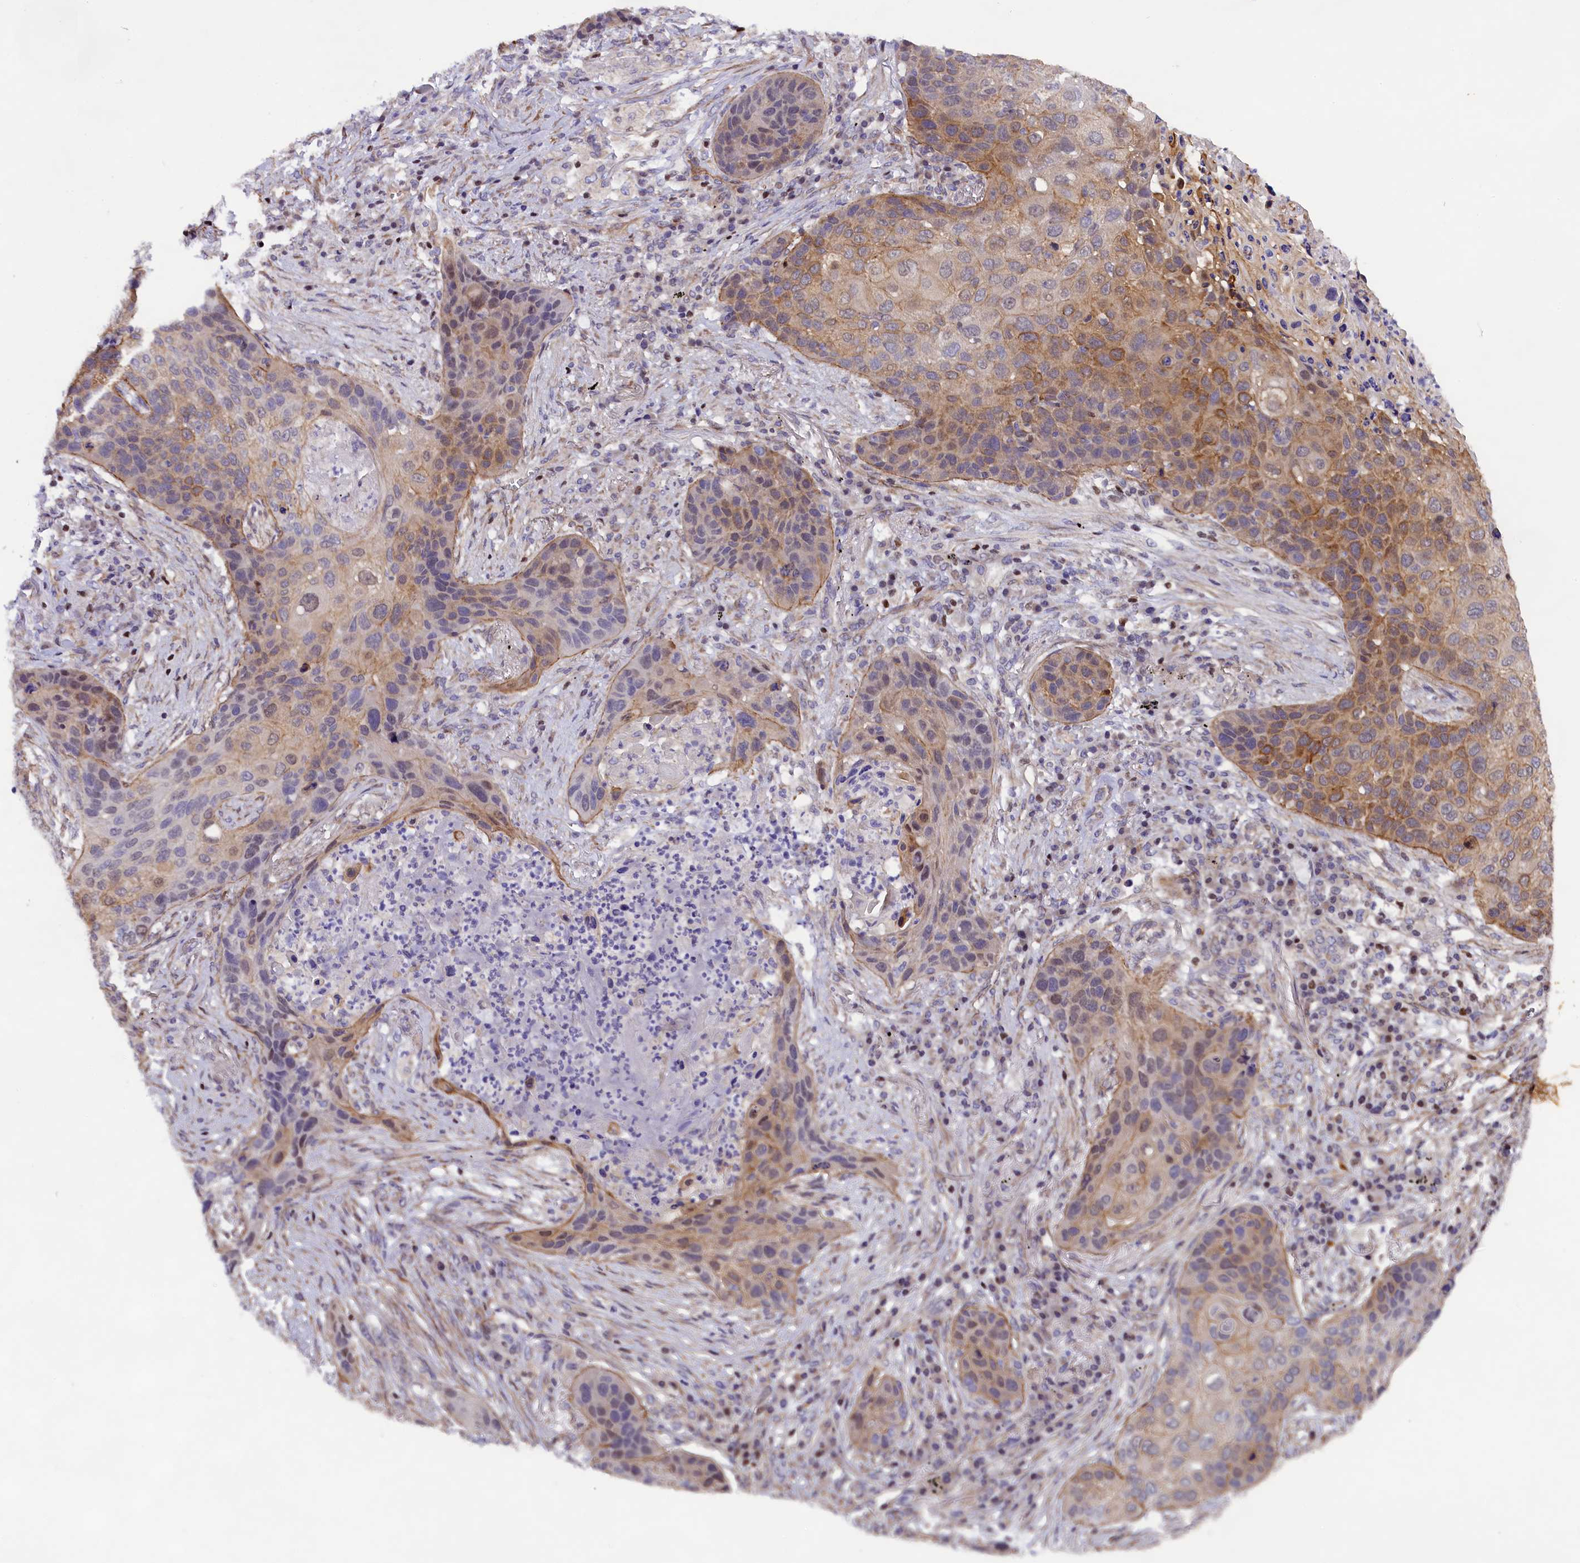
{"staining": {"intensity": "moderate", "quantity": "25%-75%", "location": "cytoplasmic/membranous,nuclear"}, "tissue": "lung cancer", "cell_type": "Tumor cells", "image_type": "cancer", "snomed": [{"axis": "morphology", "description": "Squamous cell carcinoma, NOS"}, {"axis": "topography", "description": "Lung"}], "caption": "There is medium levels of moderate cytoplasmic/membranous and nuclear expression in tumor cells of lung cancer, as demonstrated by immunohistochemical staining (brown color).", "gene": "SP4", "patient": {"sex": "female", "age": 63}}